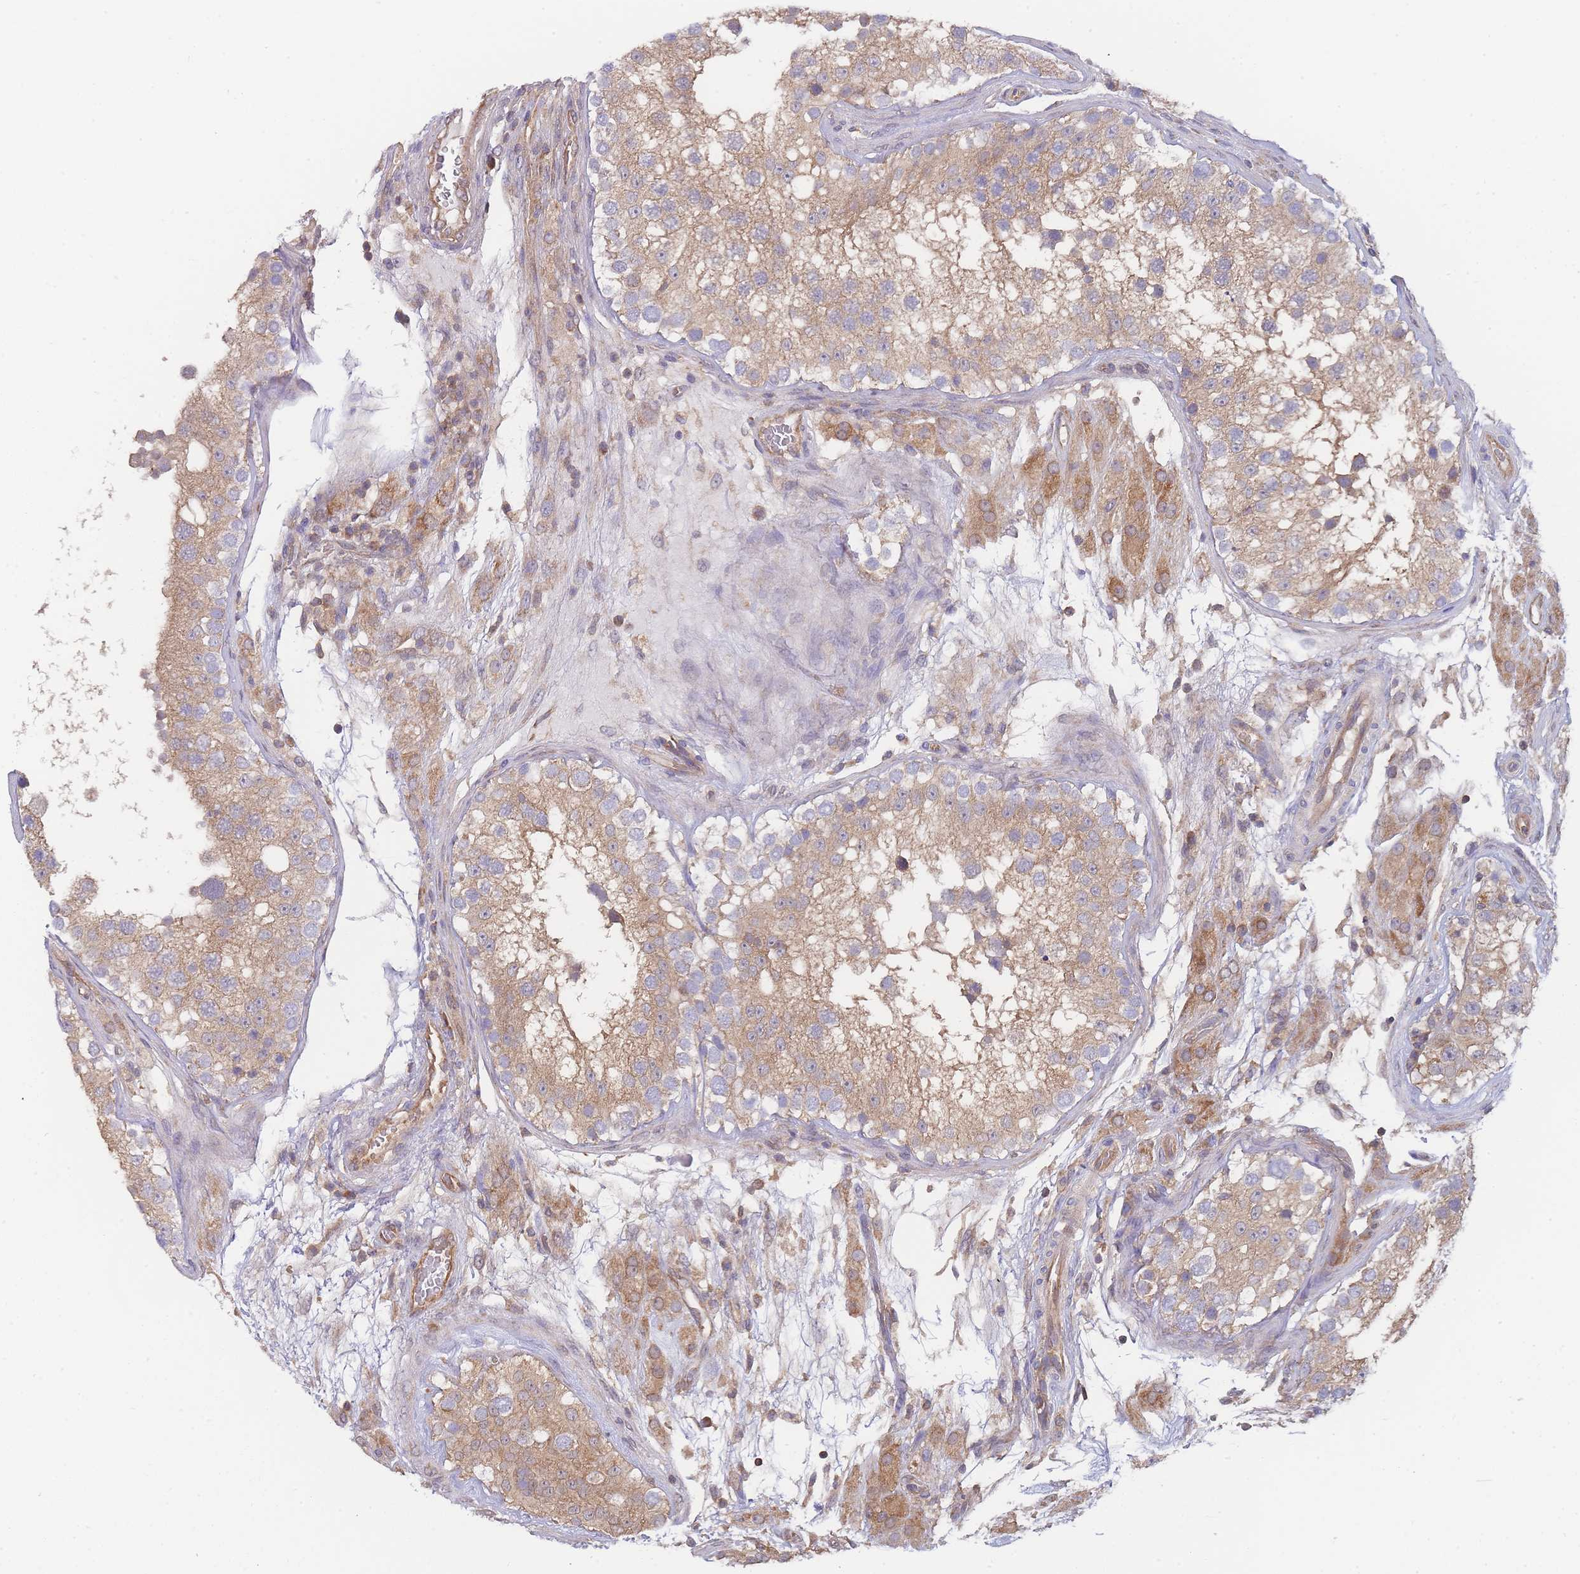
{"staining": {"intensity": "moderate", "quantity": ">75%", "location": "cytoplasmic/membranous"}, "tissue": "testis", "cell_type": "Cells in seminiferous ducts", "image_type": "normal", "snomed": [{"axis": "morphology", "description": "Normal tissue, NOS"}, {"axis": "topography", "description": "Testis"}], "caption": "Immunohistochemical staining of benign human testis demonstrates moderate cytoplasmic/membranous protein expression in approximately >75% of cells in seminiferous ducts.", "gene": "MRPS18B", "patient": {"sex": "male", "age": 26}}